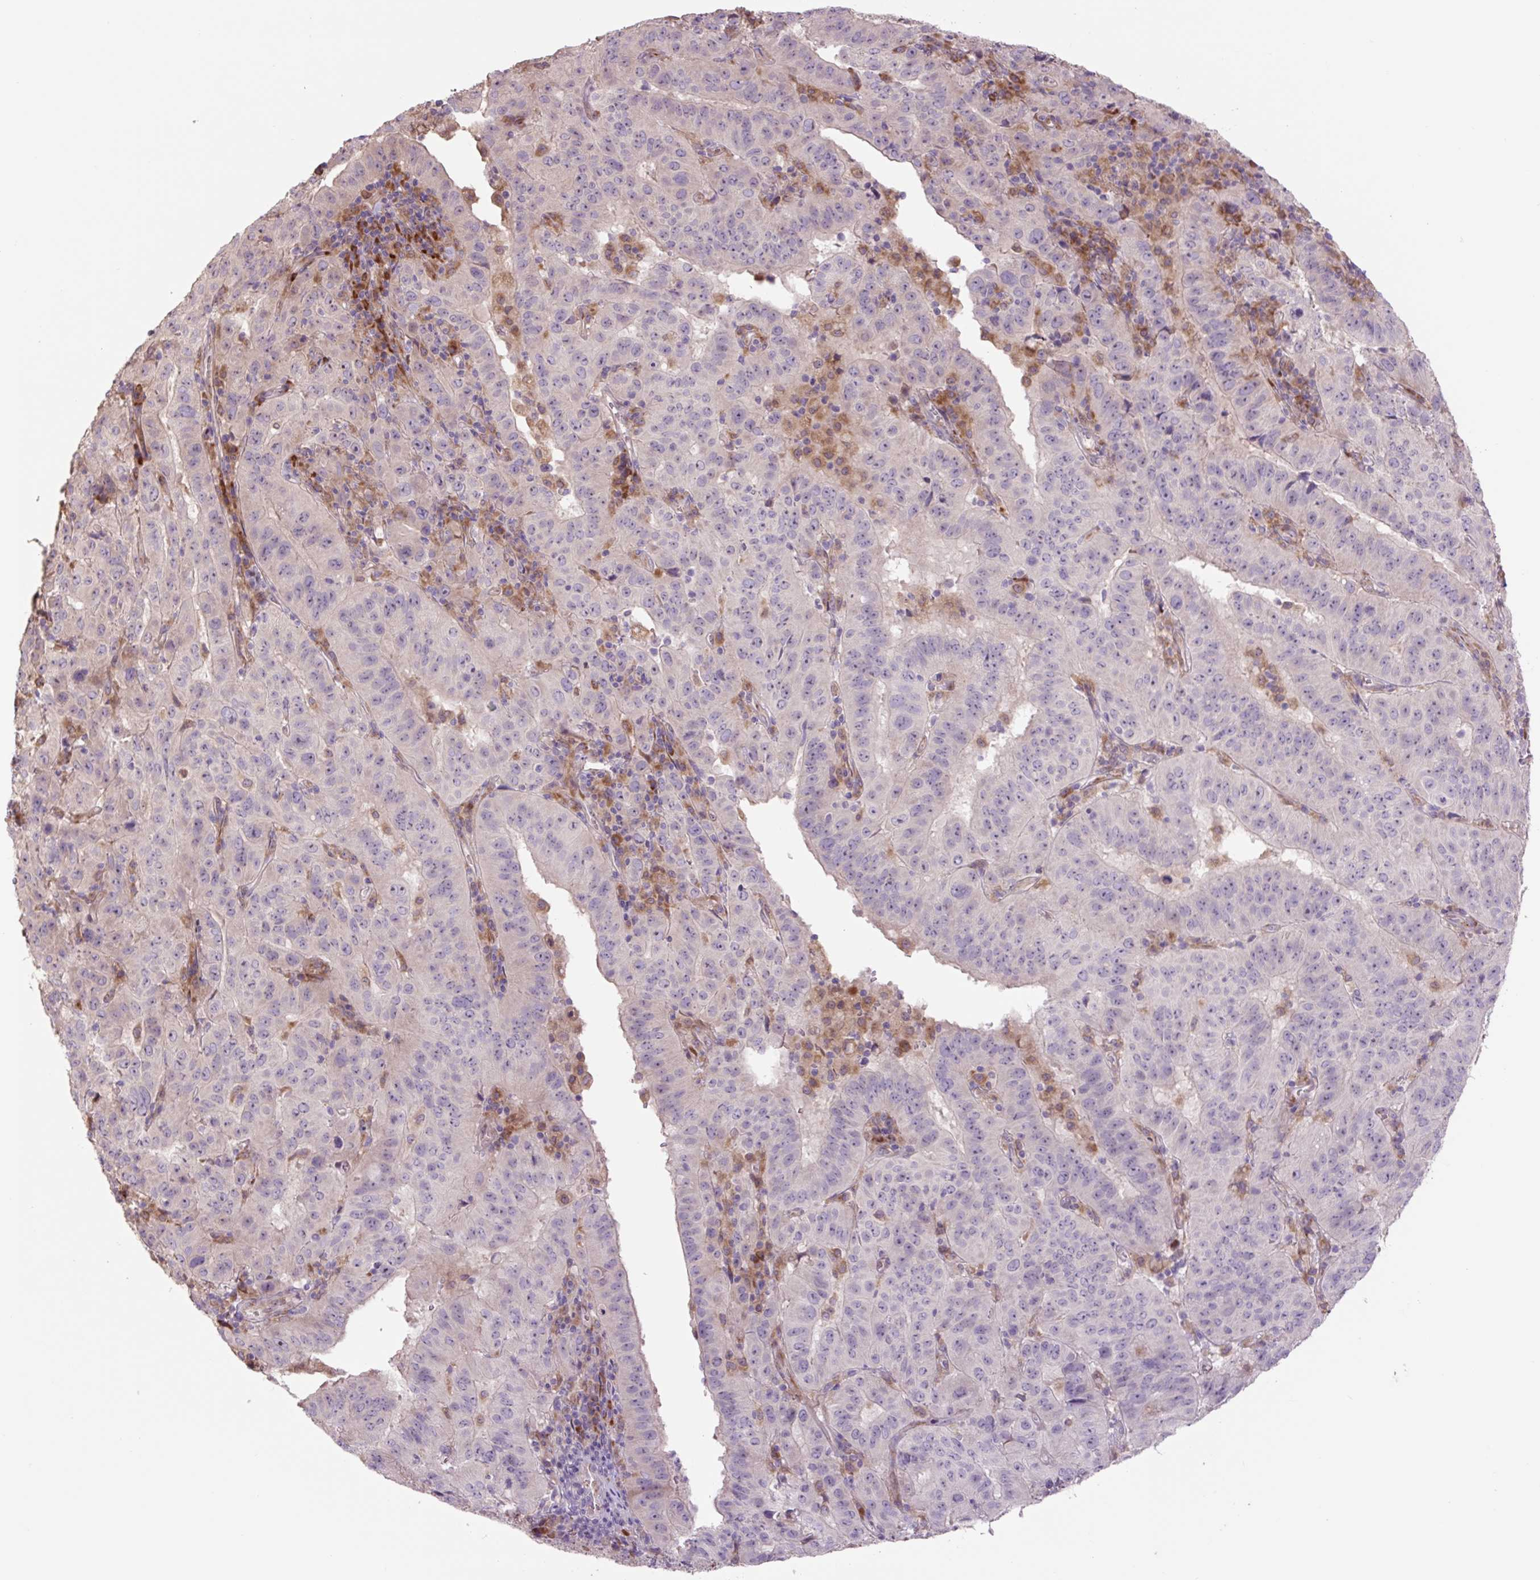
{"staining": {"intensity": "moderate", "quantity": "<25%", "location": "cytoplasmic/membranous"}, "tissue": "pancreatic cancer", "cell_type": "Tumor cells", "image_type": "cancer", "snomed": [{"axis": "morphology", "description": "Adenocarcinoma, NOS"}, {"axis": "topography", "description": "Pancreas"}], "caption": "Immunohistochemical staining of adenocarcinoma (pancreatic) displays moderate cytoplasmic/membranous protein staining in approximately <25% of tumor cells.", "gene": "PLA2G4A", "patient": {"sex": "male", "age": 63}}